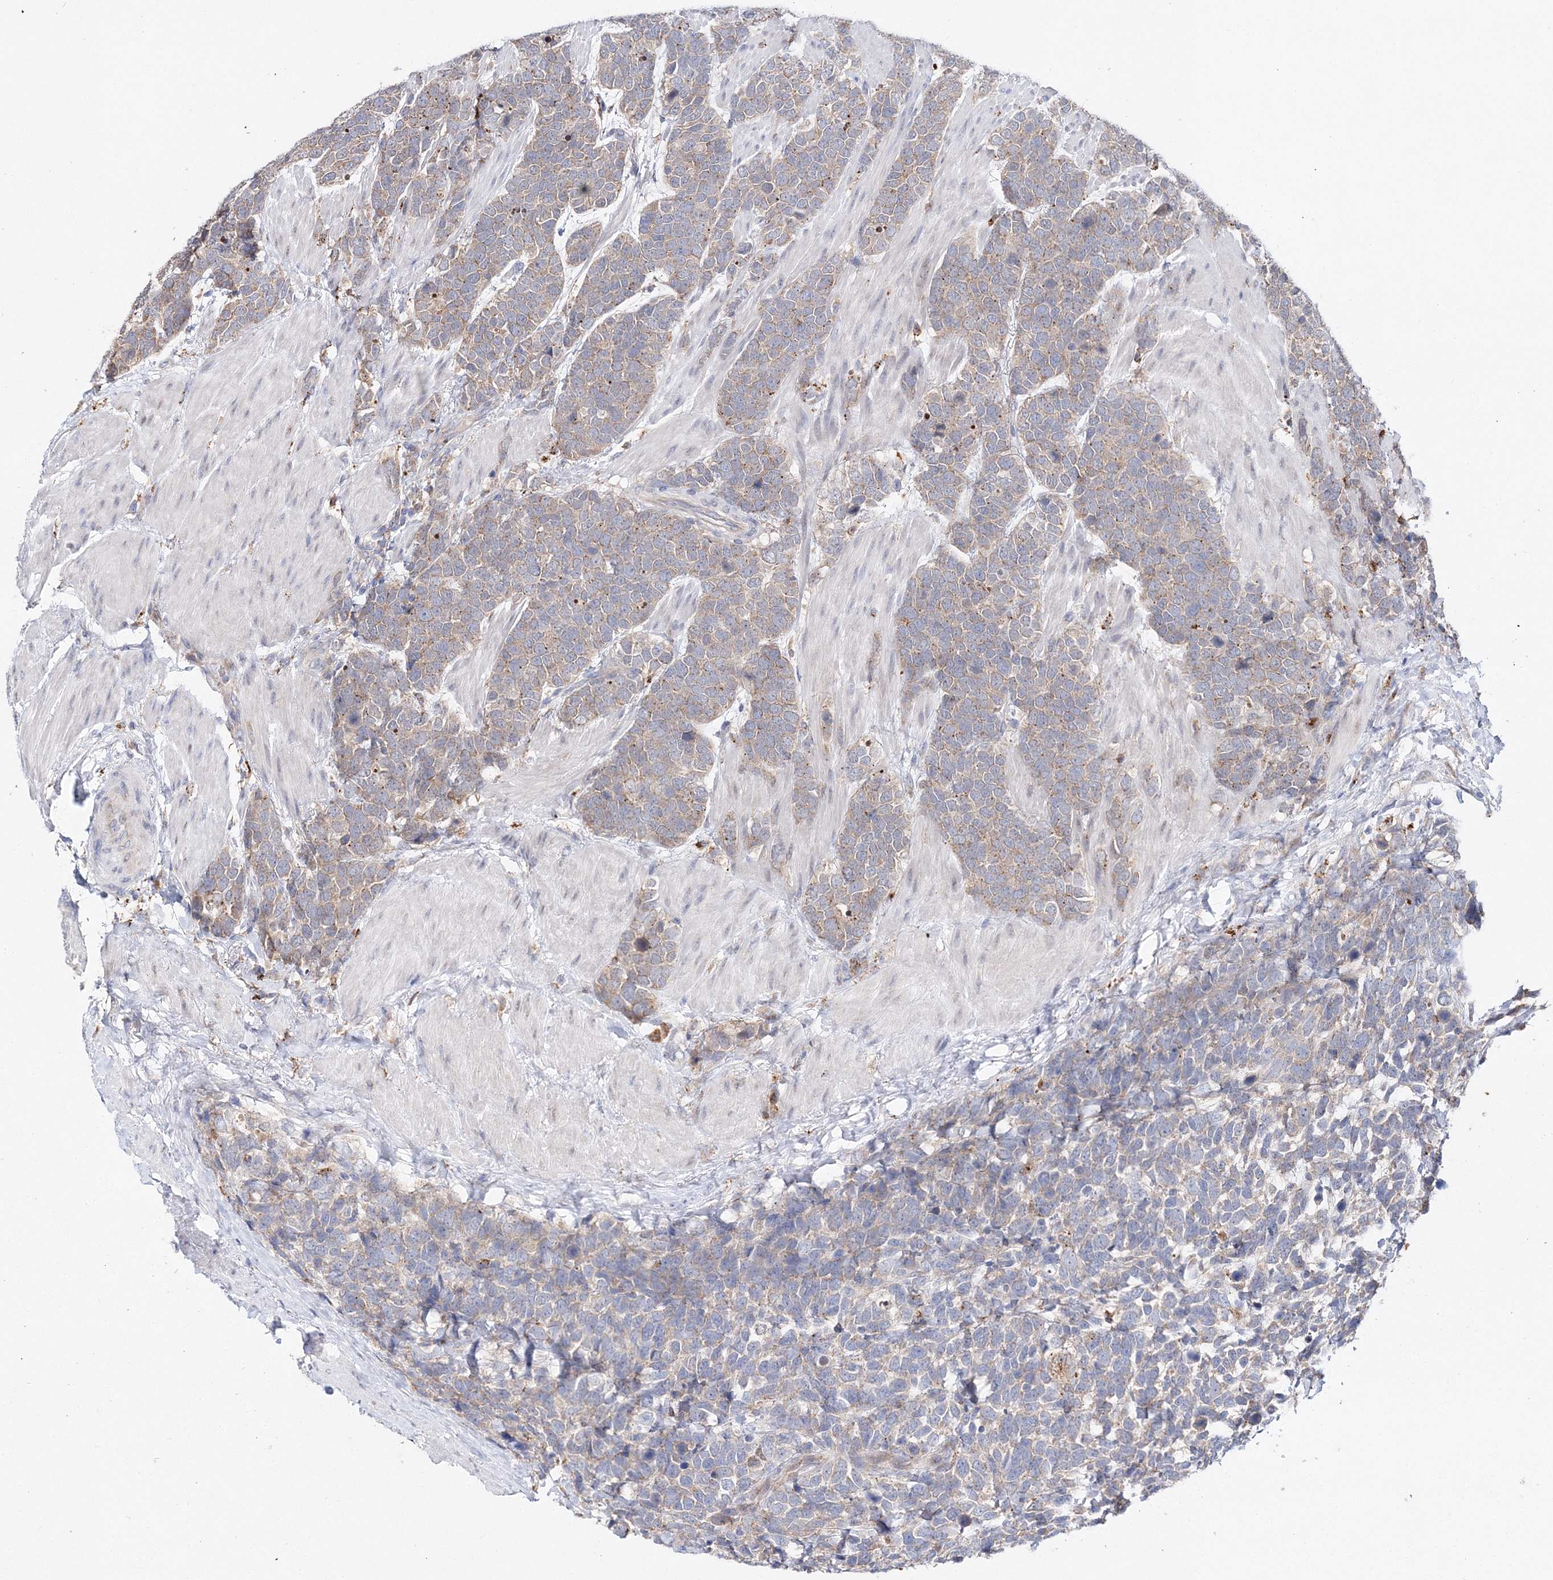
{"staining": {"intensity": "weak", "quantity": ">75%", "location": "cytoplasmic/membranous"}, "tissue": "urothelial cancer", "cell_type": "Tumor cells", "image_type": "cancer", "snomed": [{"axis": "morphology", "description": "Urothelial carcinoma, High grade"}, {"axis": "topography", "description": "Urinary bladder"}], "caption": "Immunohistochemistry (IHC) histopathology image of urothelial carcinoma (high-grade) stained for a protein (brown), which shows low levels of weak cytoplasmic/membranous positivity in about >75% of tumor cells.", "gene": "C3orf38", "patient": {"sex": "female", "age": 82}}